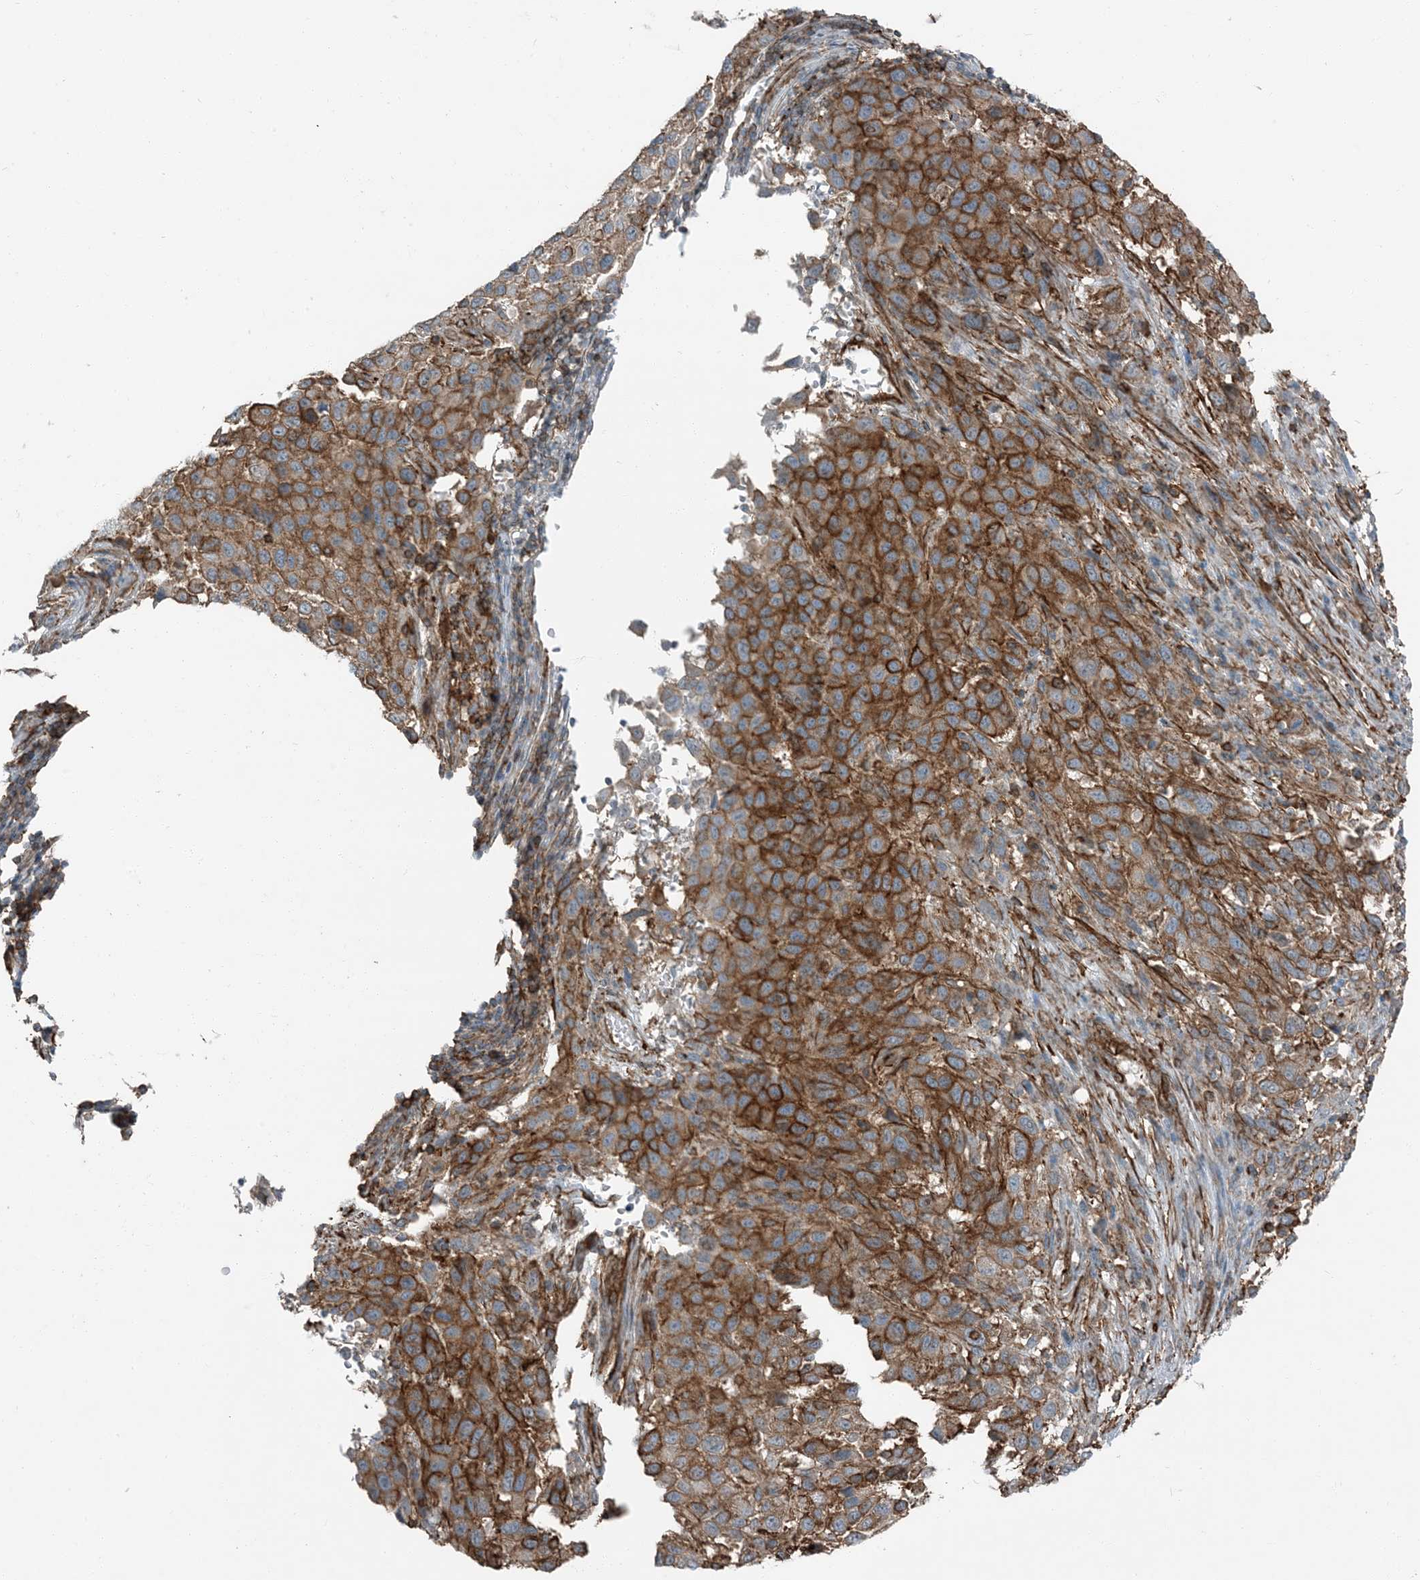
{"staining": {"intensity": "moderate", "quantity": ">75%", "location": "cytoplasmic/membranous"}, "tissue": "melanoma", "cell_type": "Tumor cells", "image_type": "cancer", "snomed": [{"axis": "morphology", "description": "Malignant melanoma, Metastatic site"}, {"axis": "topography", "description": "Lymph node"}], "caption": "Melanoma was stained to show a protein in brown. There is medium levels of moderate cytoplasmic/membranous staining in approximately >75% of tumor cells.", "gene": "APOBEC3C", "patient": {"sex": "male", "age": 61}}